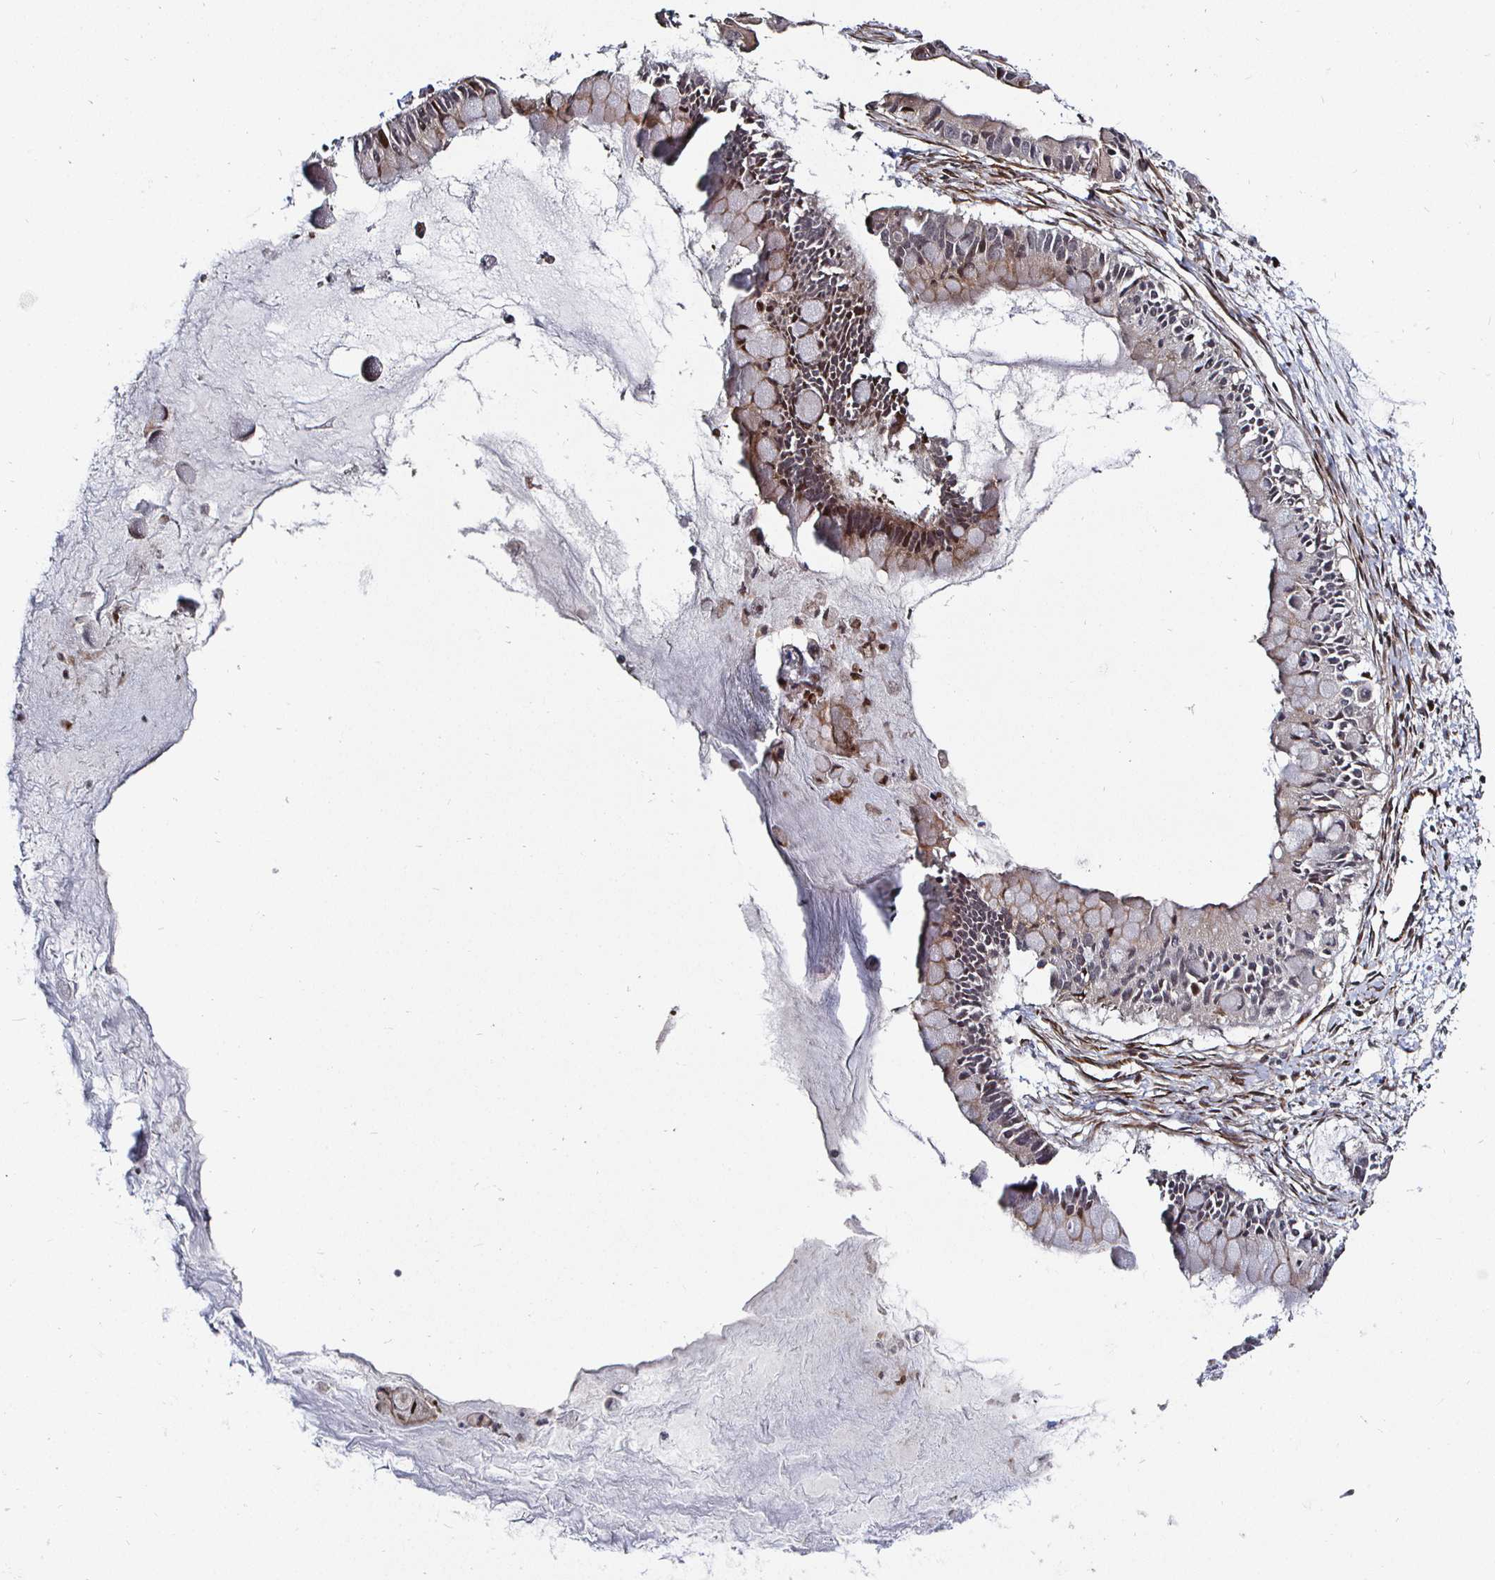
{"staining": {"intensity": "weak", "quantity": "<25%", "location": "cytoplasmic/membranous"}, "tissue": "ovarian cancer", "cell_type": "Tumor cells", "image_type": "cancer", "snomed": [{"axis": "morphology", "description": "Cystadenocarcinoma, mucinous, NOS"}, {"axis": "topography", "description": "Ovary"}], "caption": "Immunohistochemical staining of ovarian mucinous cystadenocarcinoma demonstrates no significant expression in tumor cells. The staining was performed using DAB to visualize the protein expression in brown, while the nuclei were stained in blue with hematoxylin (Magnification: 20x).", "gene": "TBKBP1", "patient": {"sex": "female", "age": 63}}